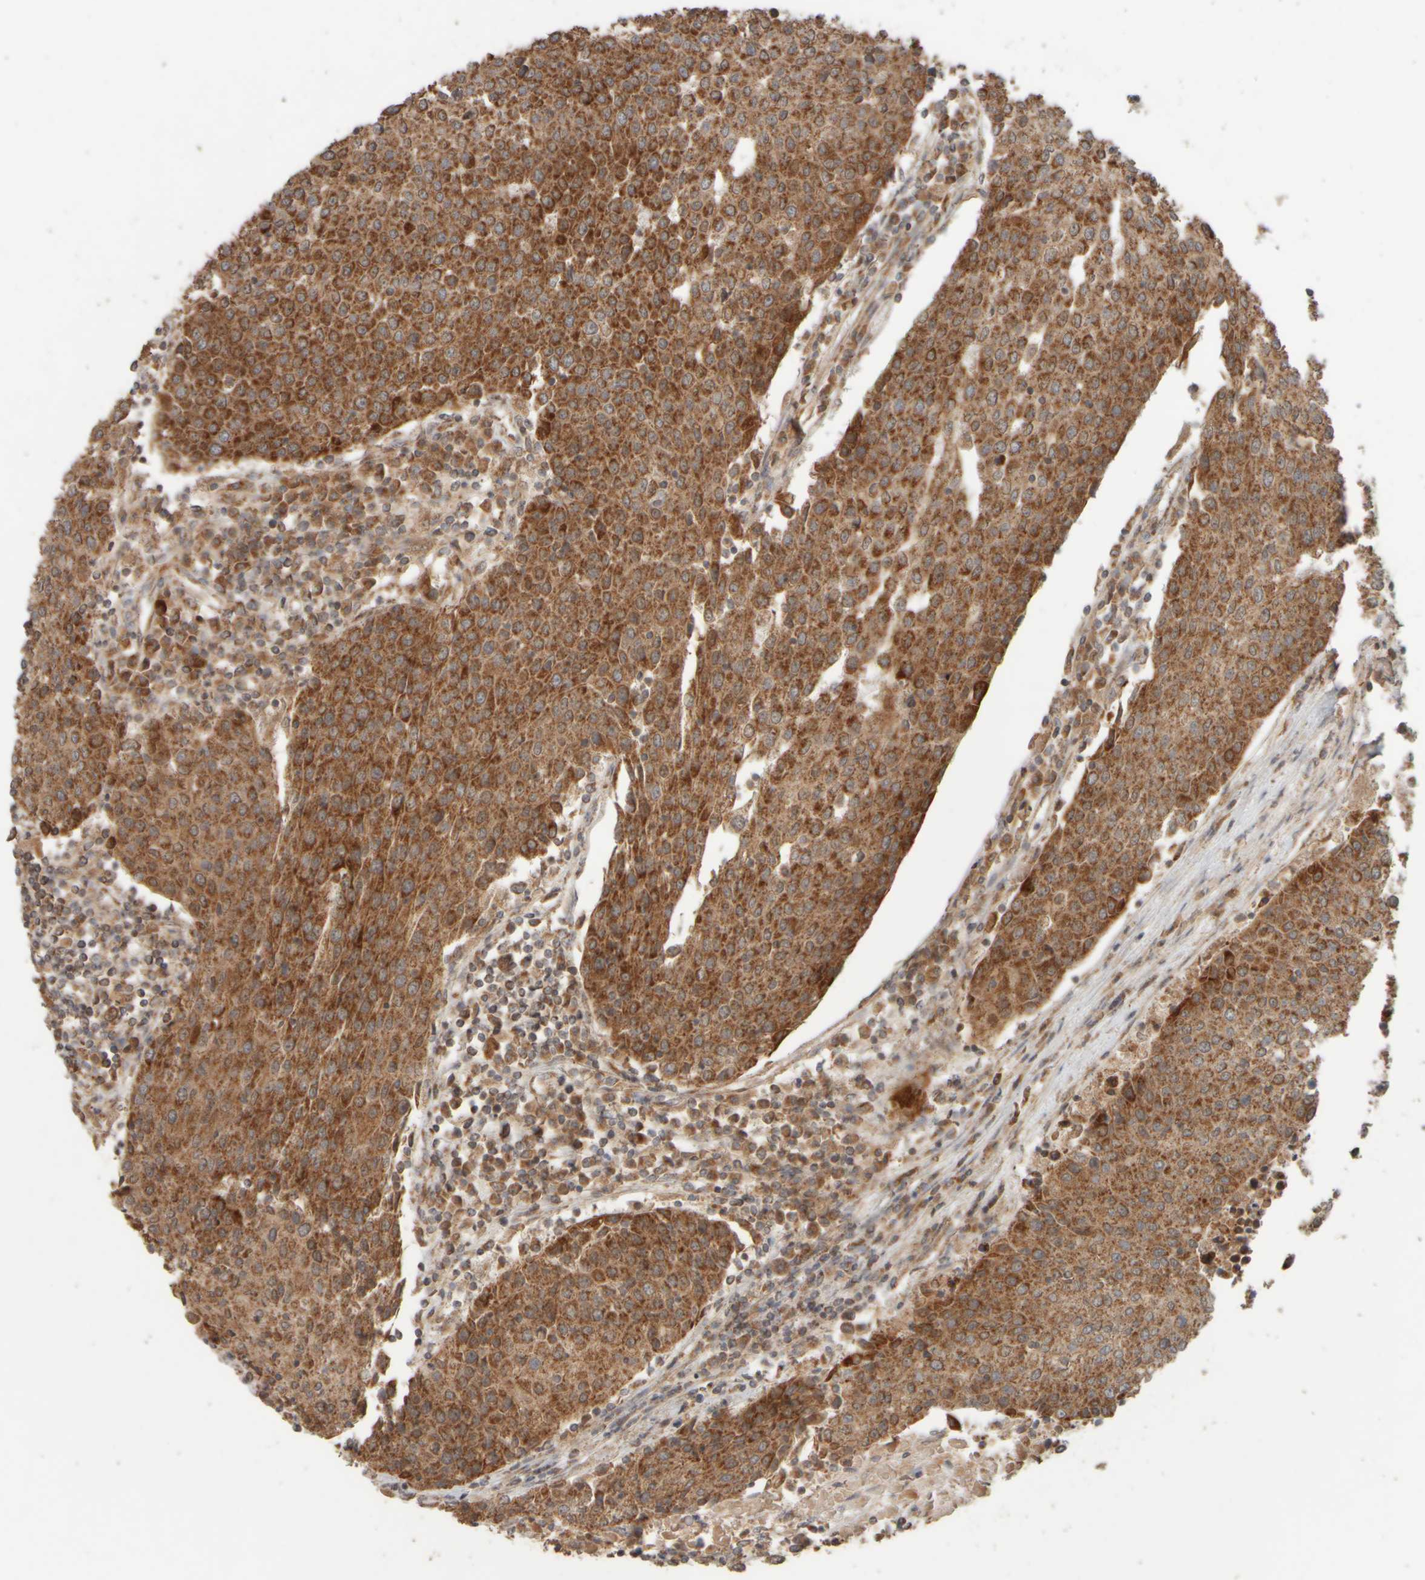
{"staining": {"intensity": "strong", "quantity": ">75%", "location": "cytoplasmic/membranous"}, "tissue": "urothelial cancer", "cell_type": "Tumor cells", "image_type": "cancer", "snomed": [{"axis": "morphology", "description": "Urothelial carcinoma, High grade"}, {"axis": "topography", "description": "Urinary bladder"}], "caption": "Human urothelial cancer stained with a brown dye exhibits strong cytoplasmic/membranous positive positivity in about >75% of tumor cells.", "gene": "EIF2B3", "patient": {"sex": "female", "age": 85}}